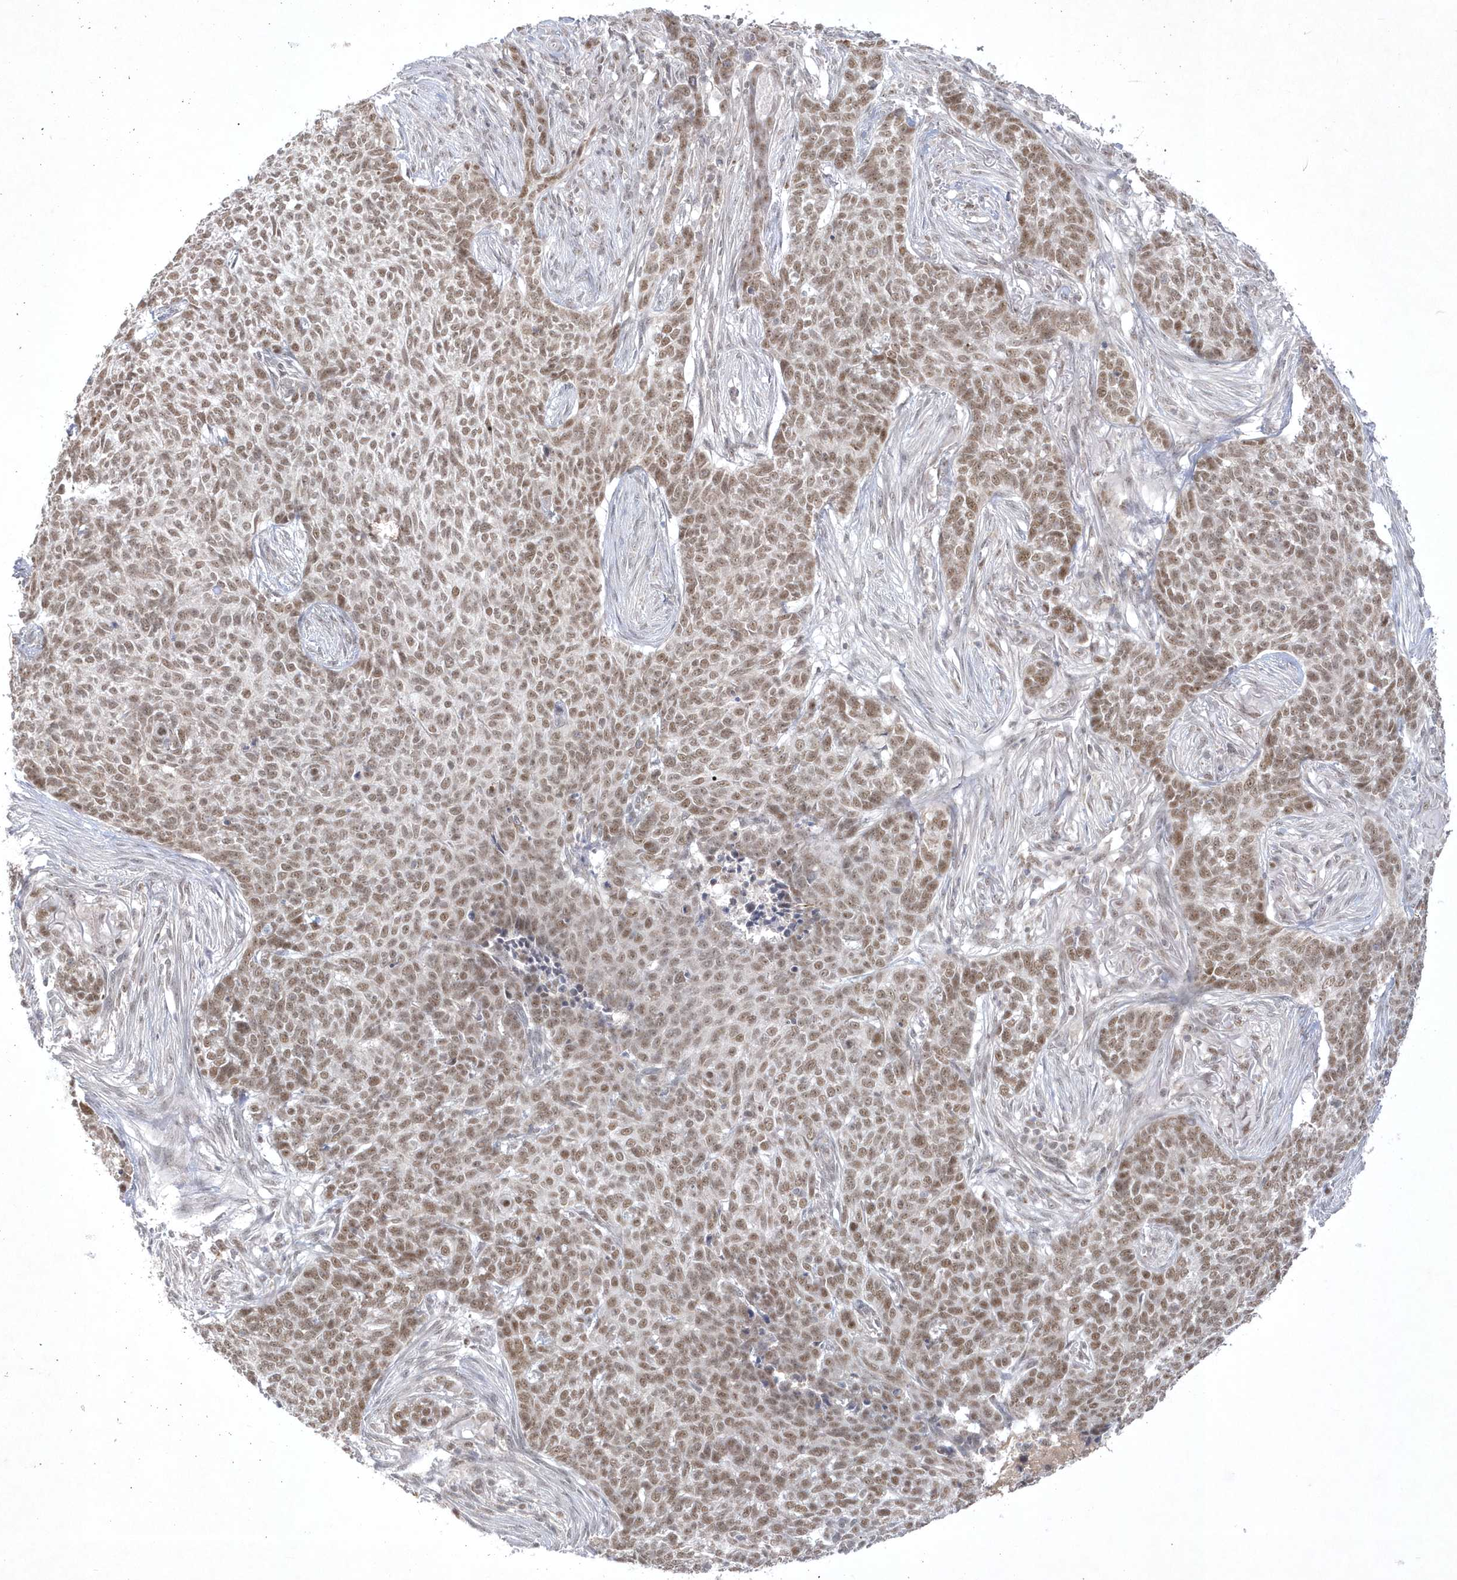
{"staining": {"intensity": "moderate", "quantity": ">75%", "location": "nuclear"}, "tissue": "skin cancer", "cell_type": "Tumor cells", "image_type": "cancer", "snomed": [{"axis": "morphology", "description": "Basal cell carcinoma"}, {"axis": "topography", "description": "Skin"}], "caption": "Immunohistochemistry (IHC) of skin basal cell carcinoma displays medium levels of moderate nuclear positivity in about >75% of tumor cells. The protein is shown in brown color, while the nuclei are stained blue.", "gene": "CPSF3", "patient": {"sex": "male", "age": 85}}